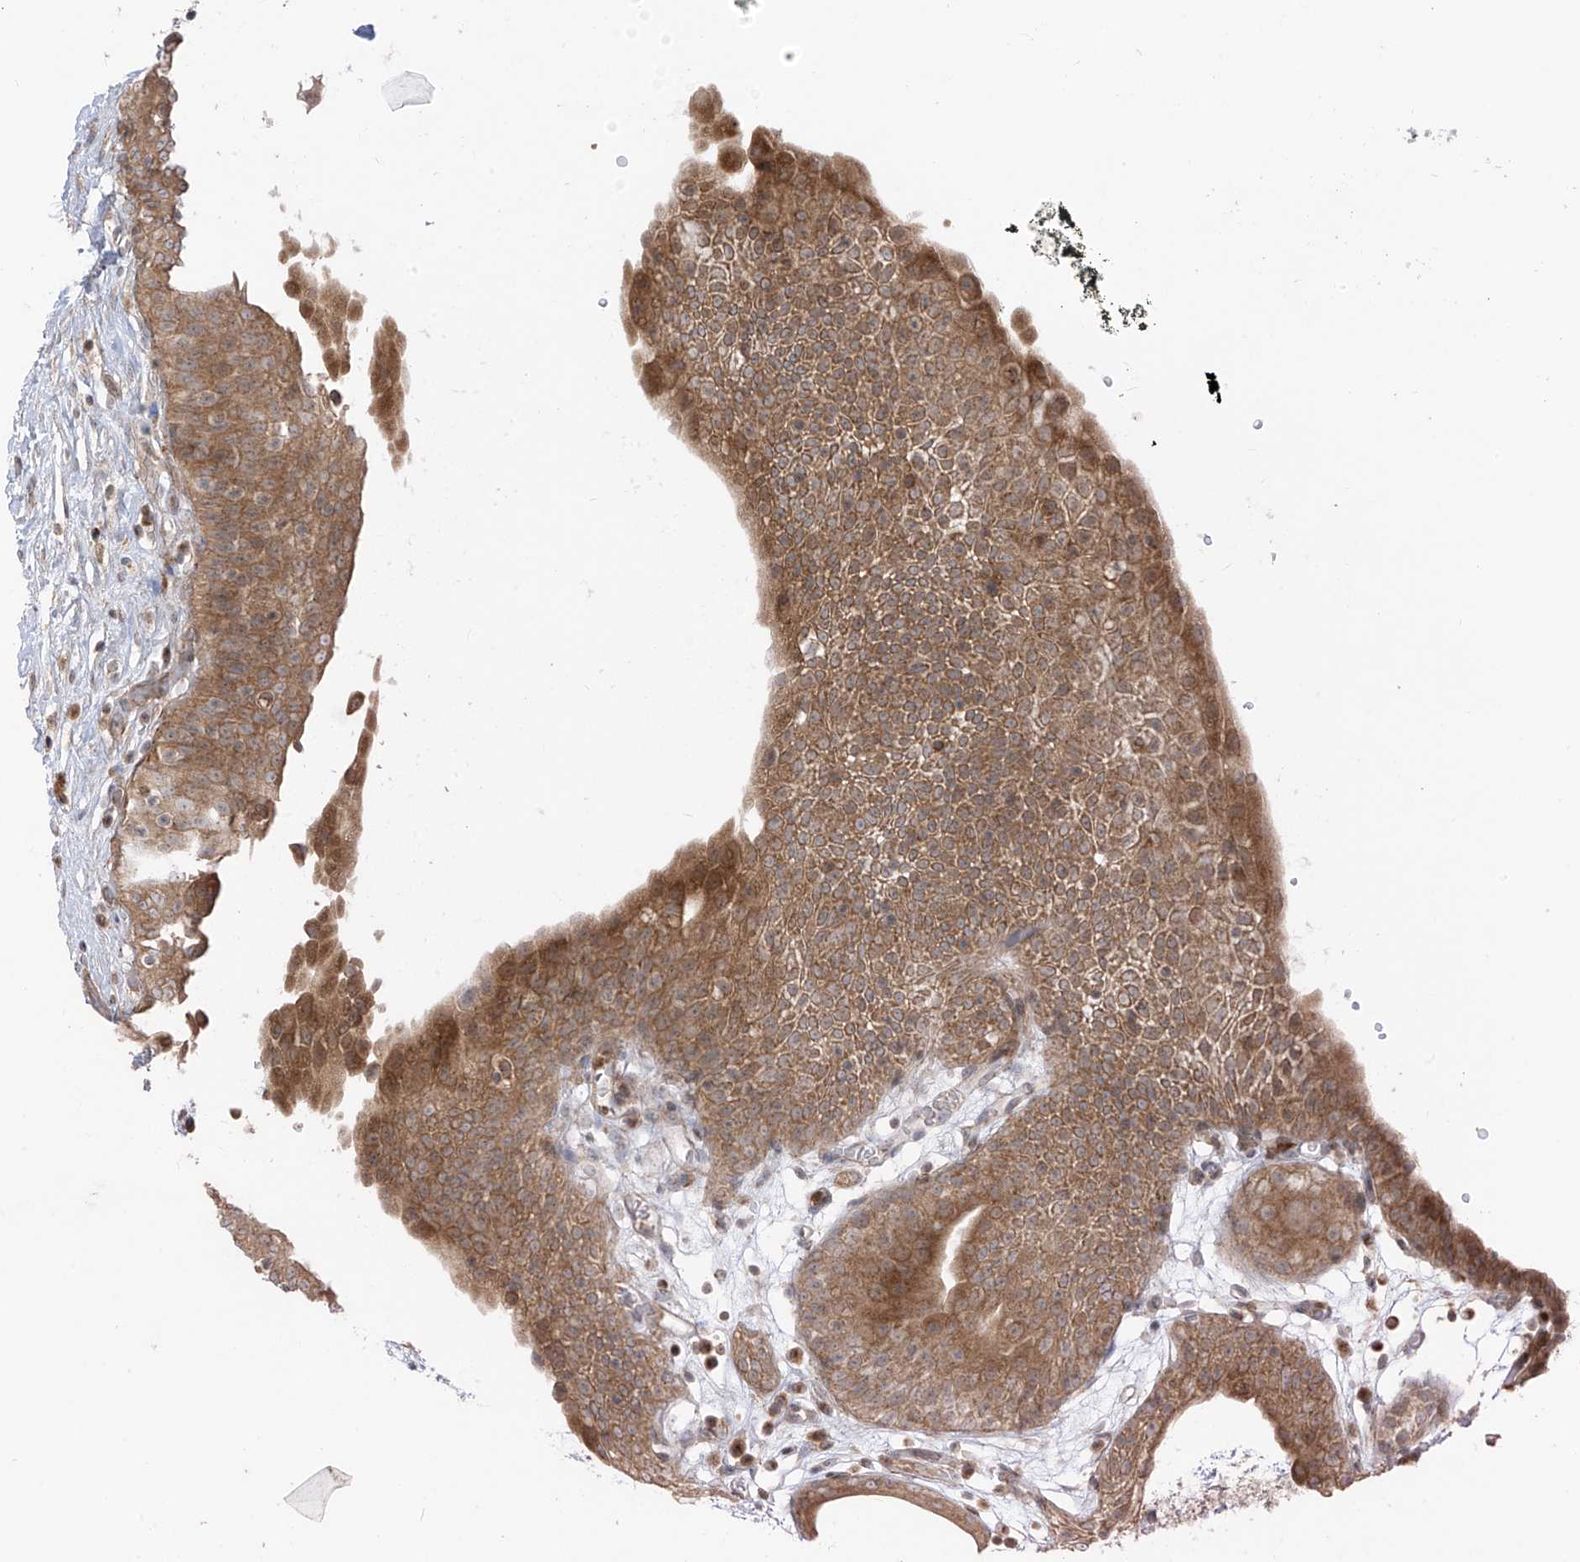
{"staining": {"intensity": "moderate", "quantity": ">75%", "location": "cytoplasmic/membranous"}, "tissue": "urinary bladder", "cell_type": "Urothelial cells", "image_type": "normal", "snomed": [{"axis": "morphology", "description": "Normal tissue, NOS"}, {"axis": "topography", "description": "Urinary bladder"}], "caption": "IHC histopathology image of benign urinary bladder stained for a protein (brown), which demonstrates medium levels of moderate cytoplasmic/membranous expression in about >75% of urothelial cells.", "gene": "PDE11A", "patient": {"sex": "male", "age": 83}}